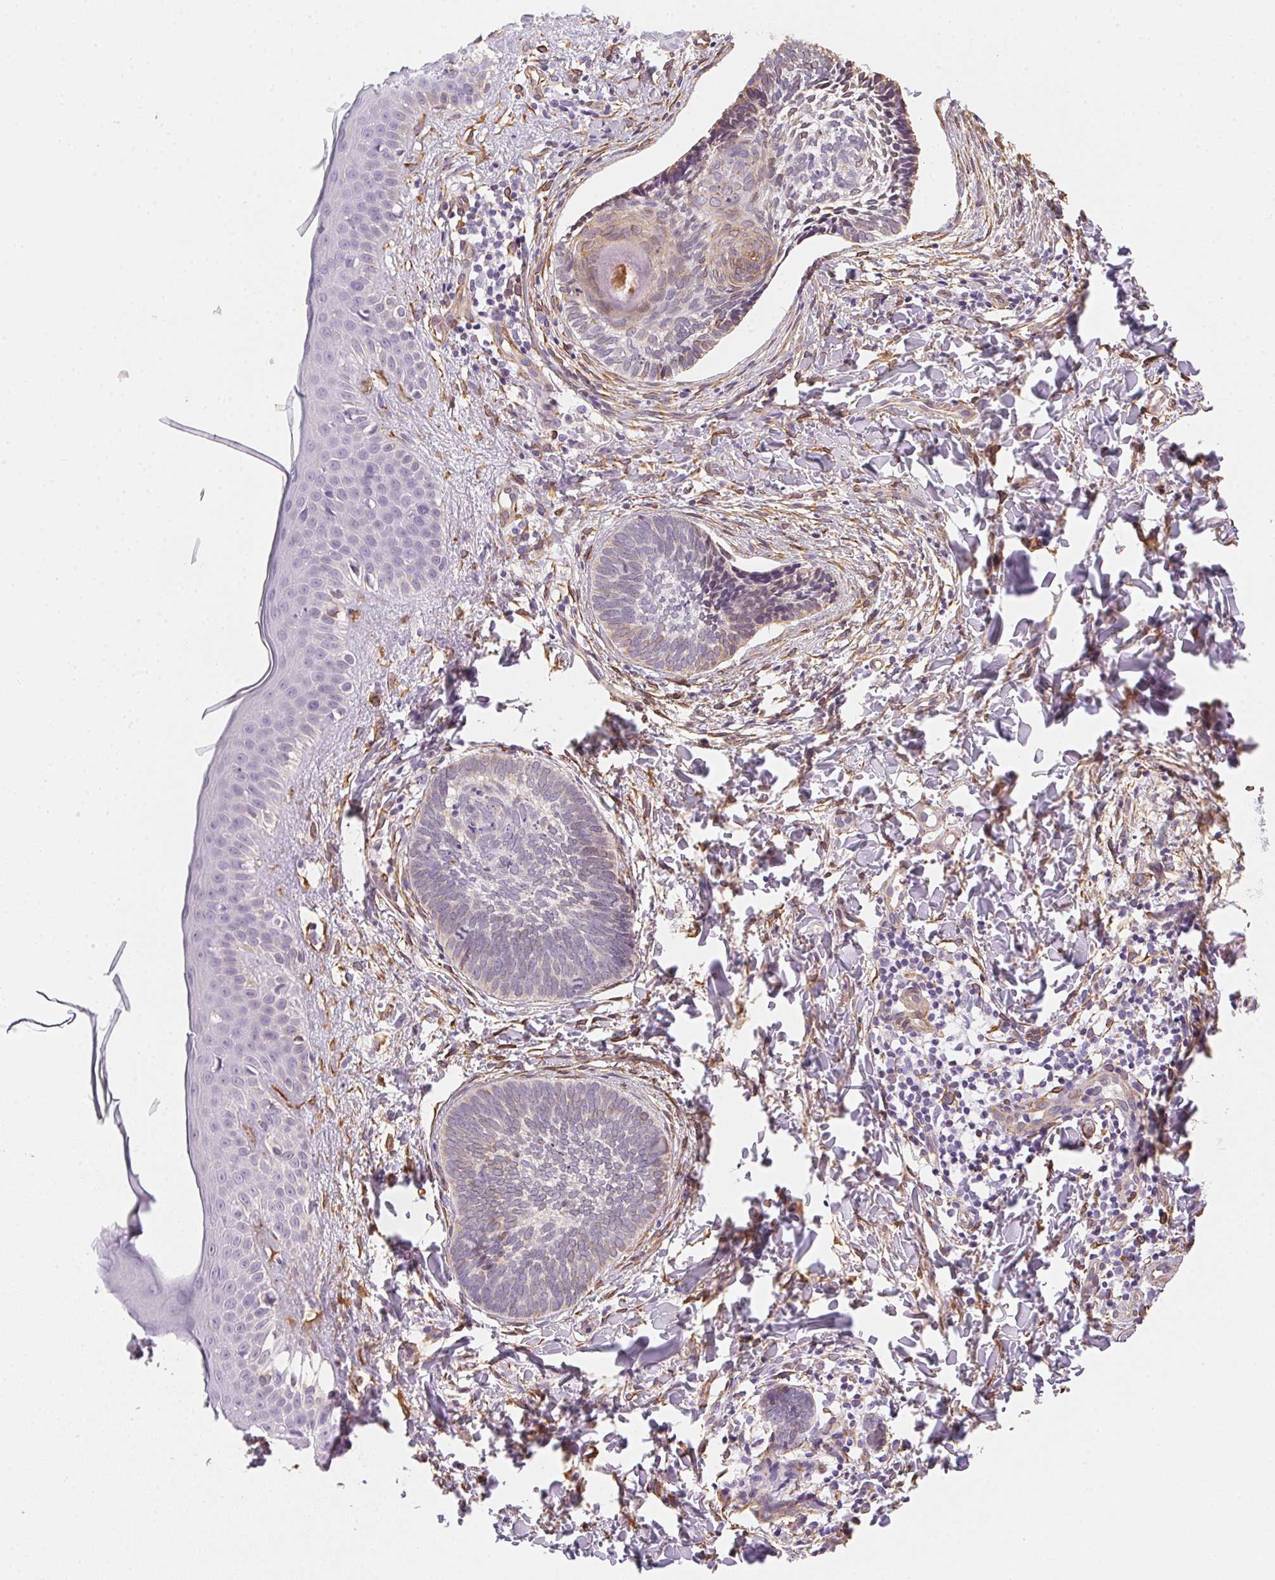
{"staining": {"intensity": "weak", "quantity": "<25%", "location": "cytoplasmic/membranous"}, "tissue": "skin cancer", "cell_type": "Tumor cells", "image_type": "cancer", "snomed": [{"axis": "morphology", "description": "Normal tissue, NOS"}, {"axis": "morphology", "description": "Basal cell carcinoma"}, {"axis": "topography", "description": "Skin"}], "caption": "Tumor cells are negative for protein expression in human basal cell carcinoma (skin).", "gene": "RSBN1", "patient": {"sex": "male", "age": 46}}